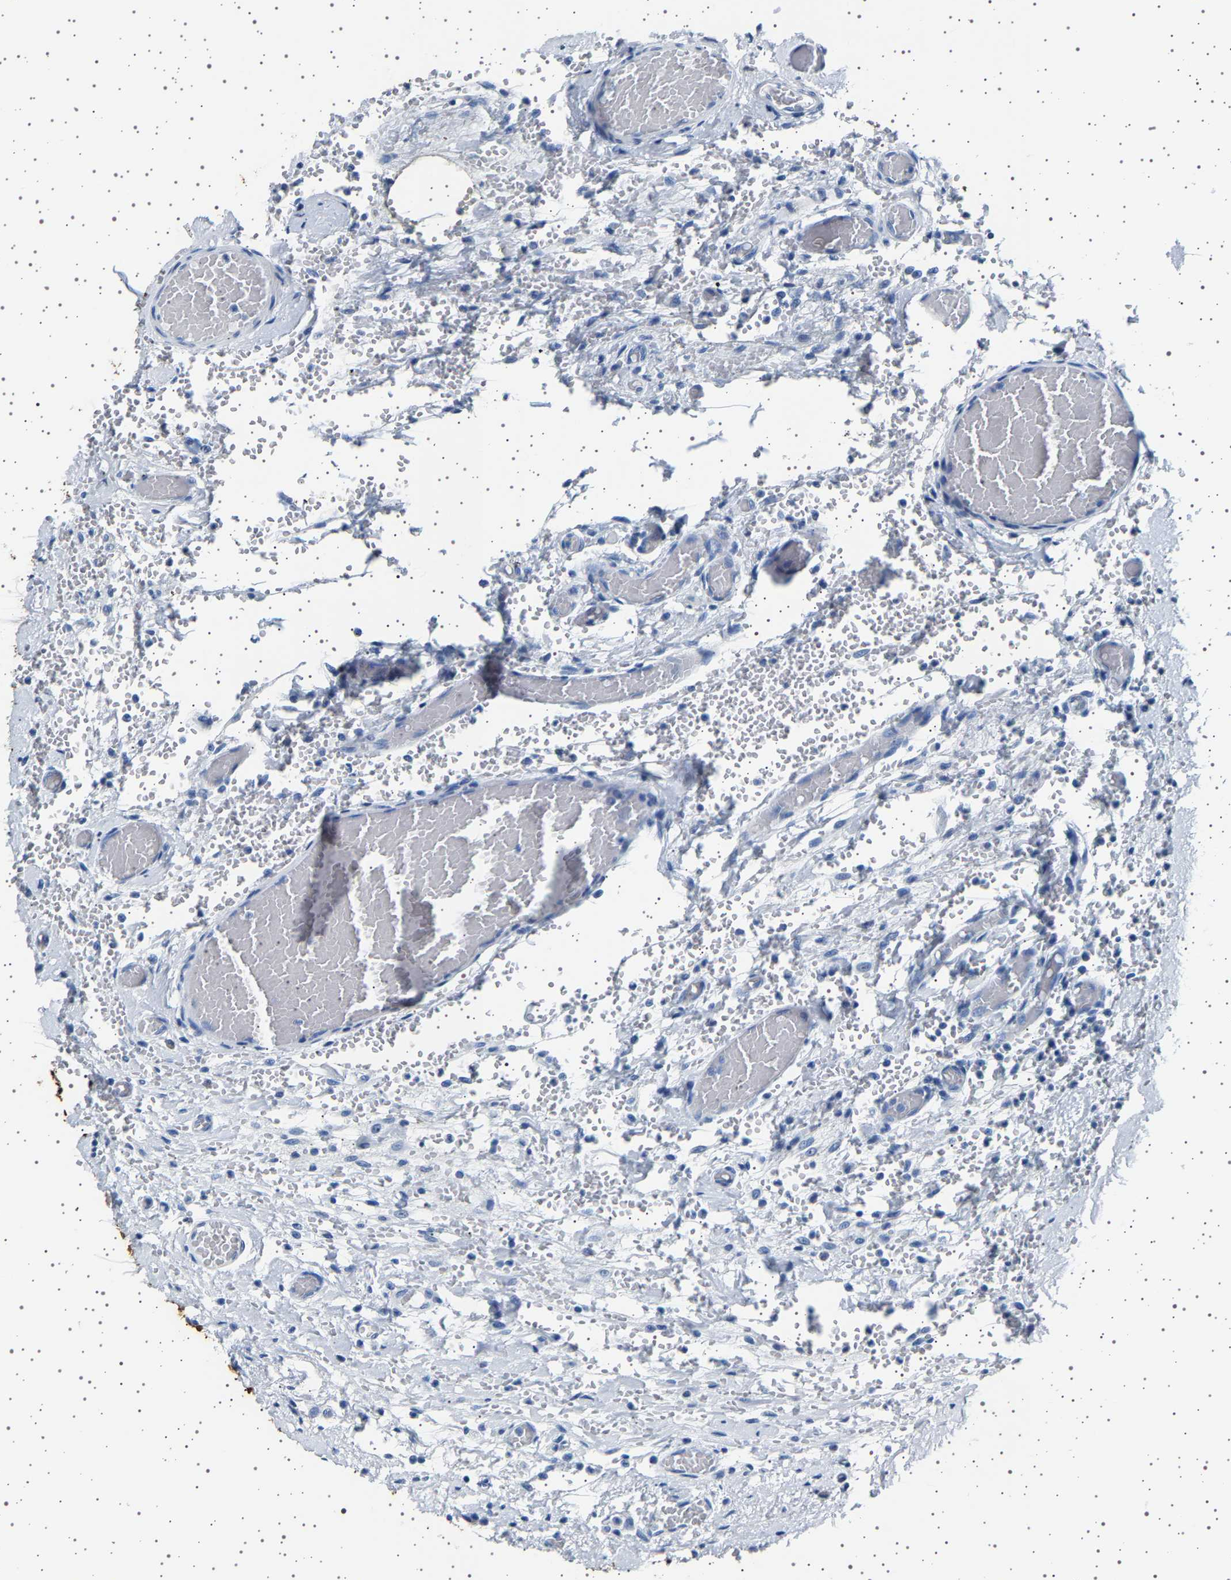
{"staining": {"intensity": "strong", "quantity": "25%-75%", "location": "cytoplasmic/membranous"}, "tissue": "small intestine", "cell_type": "Glandular cells", "image_type": "normal", "snomed": [{"axis": "morphology", "description": "Normal tissue, NOS"}, {"axis": "topography", "description": "Small intestine"}], "caption": "DAB (3,3'-diaminobenzidine) immunohistochemical staining of unremarkable human small intestine reveals strong cytoplasmic/membranous protein staining in approximately 25%-75% of glandular cells. The staining is performed using DAB brown chromogen to label protein expression. The nuclei are counter-stained blue using hematoxylin.", "gene": "TFF3", "patient": {"sex": "male", "age": 41}}